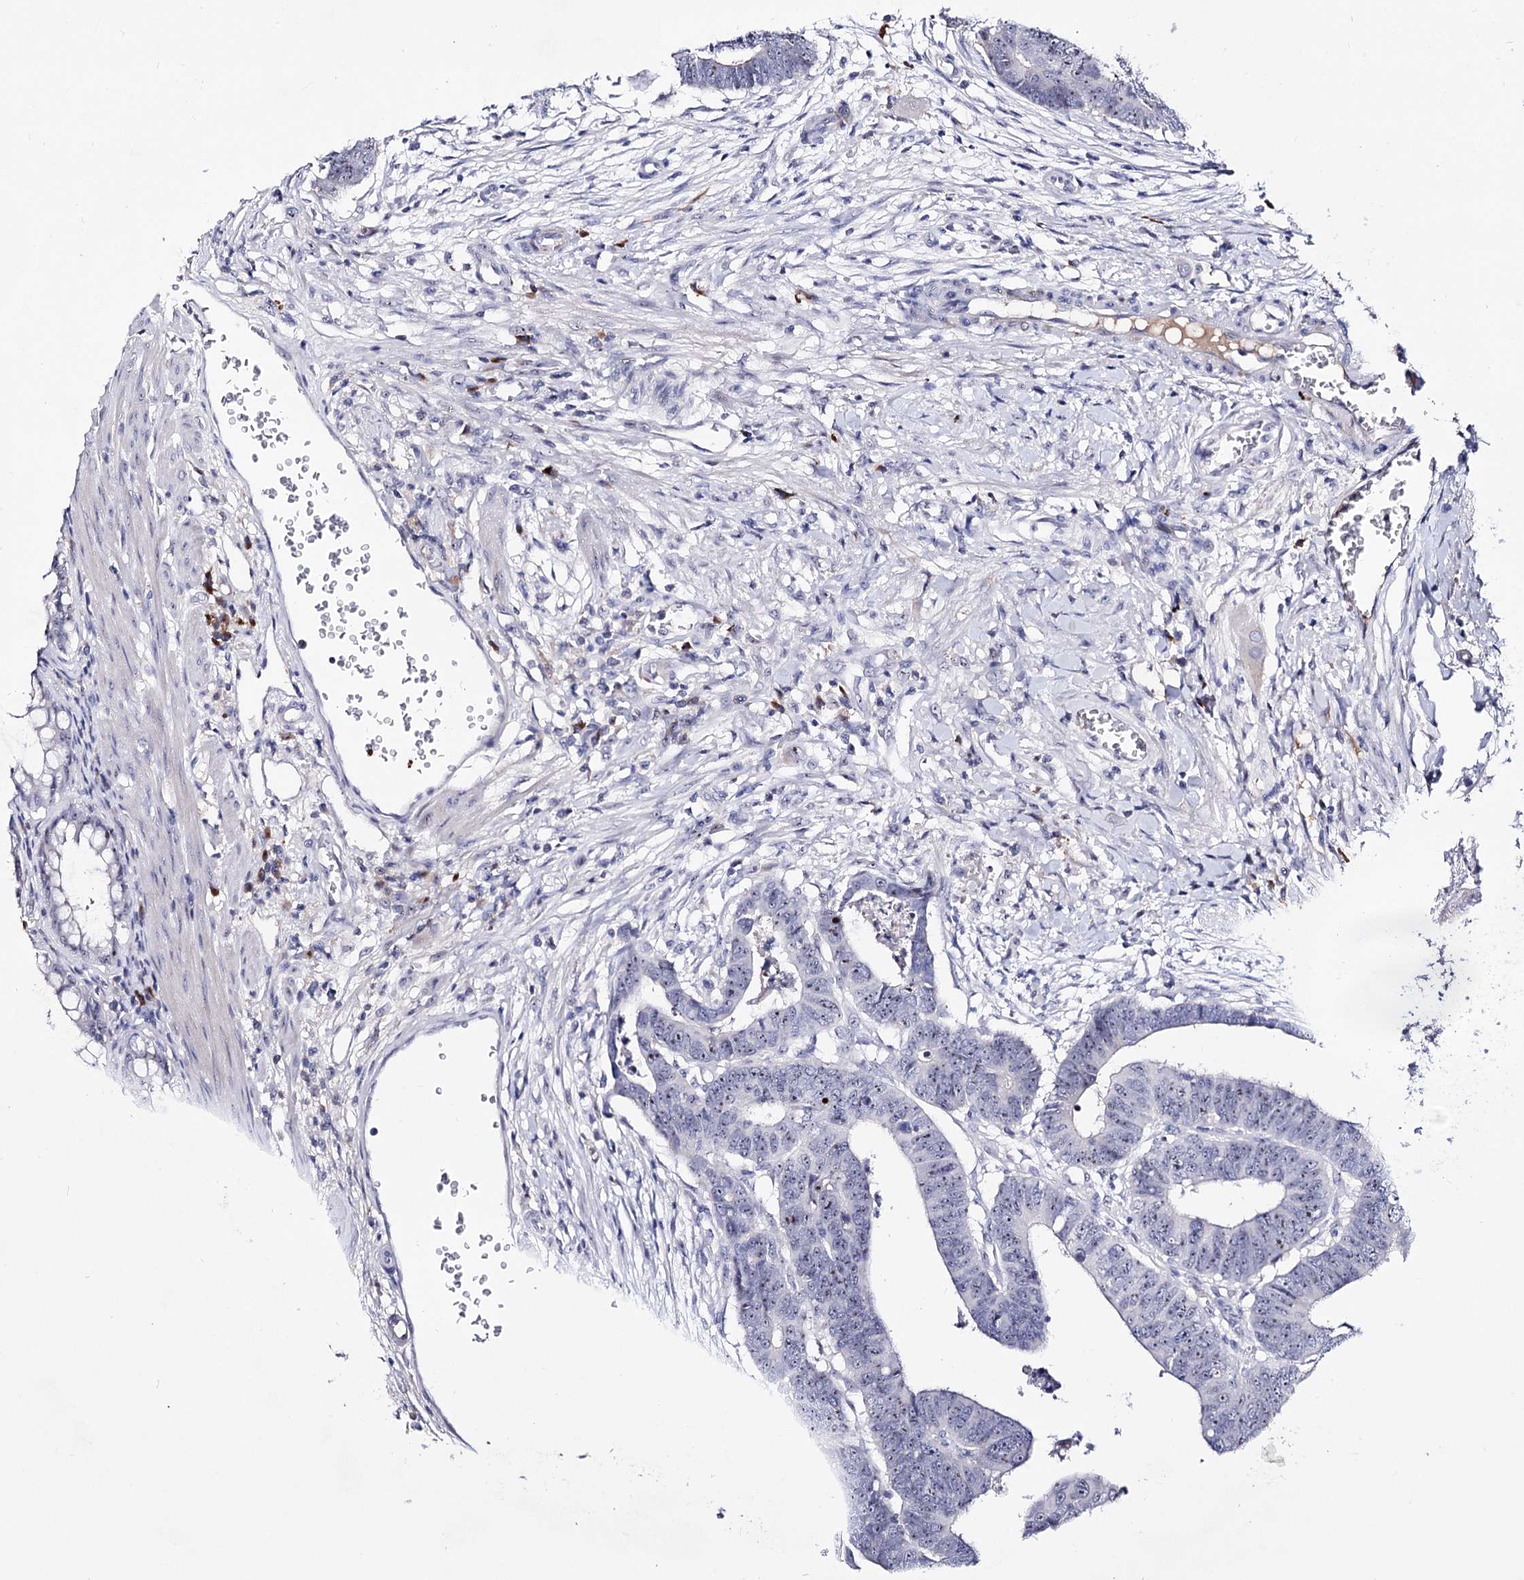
{"staining": {"intensity": "moderate", "quantity": ">75%", "location": "nuclear"}, "tissue": "colorectal cancer", "cell_type": "Tumor cells", "image_type": "cancer", "snomed": [{"axis": "morphology", "description": "Normal tissue, NOS"}, {"axis": "morphology", "description": "Adenocarcinoma, NOS"}, {"axis": "topography", "description": "Rectum"}], "caption": "Colorectal cancer (adenocarcinoma) was stained to show a protein in brown. There is medium levels of moderate nuclear expression in approximately >75% of tumor cells.", "gene": "PCGF5", "patient": {"sex": "female", "age": 65}}